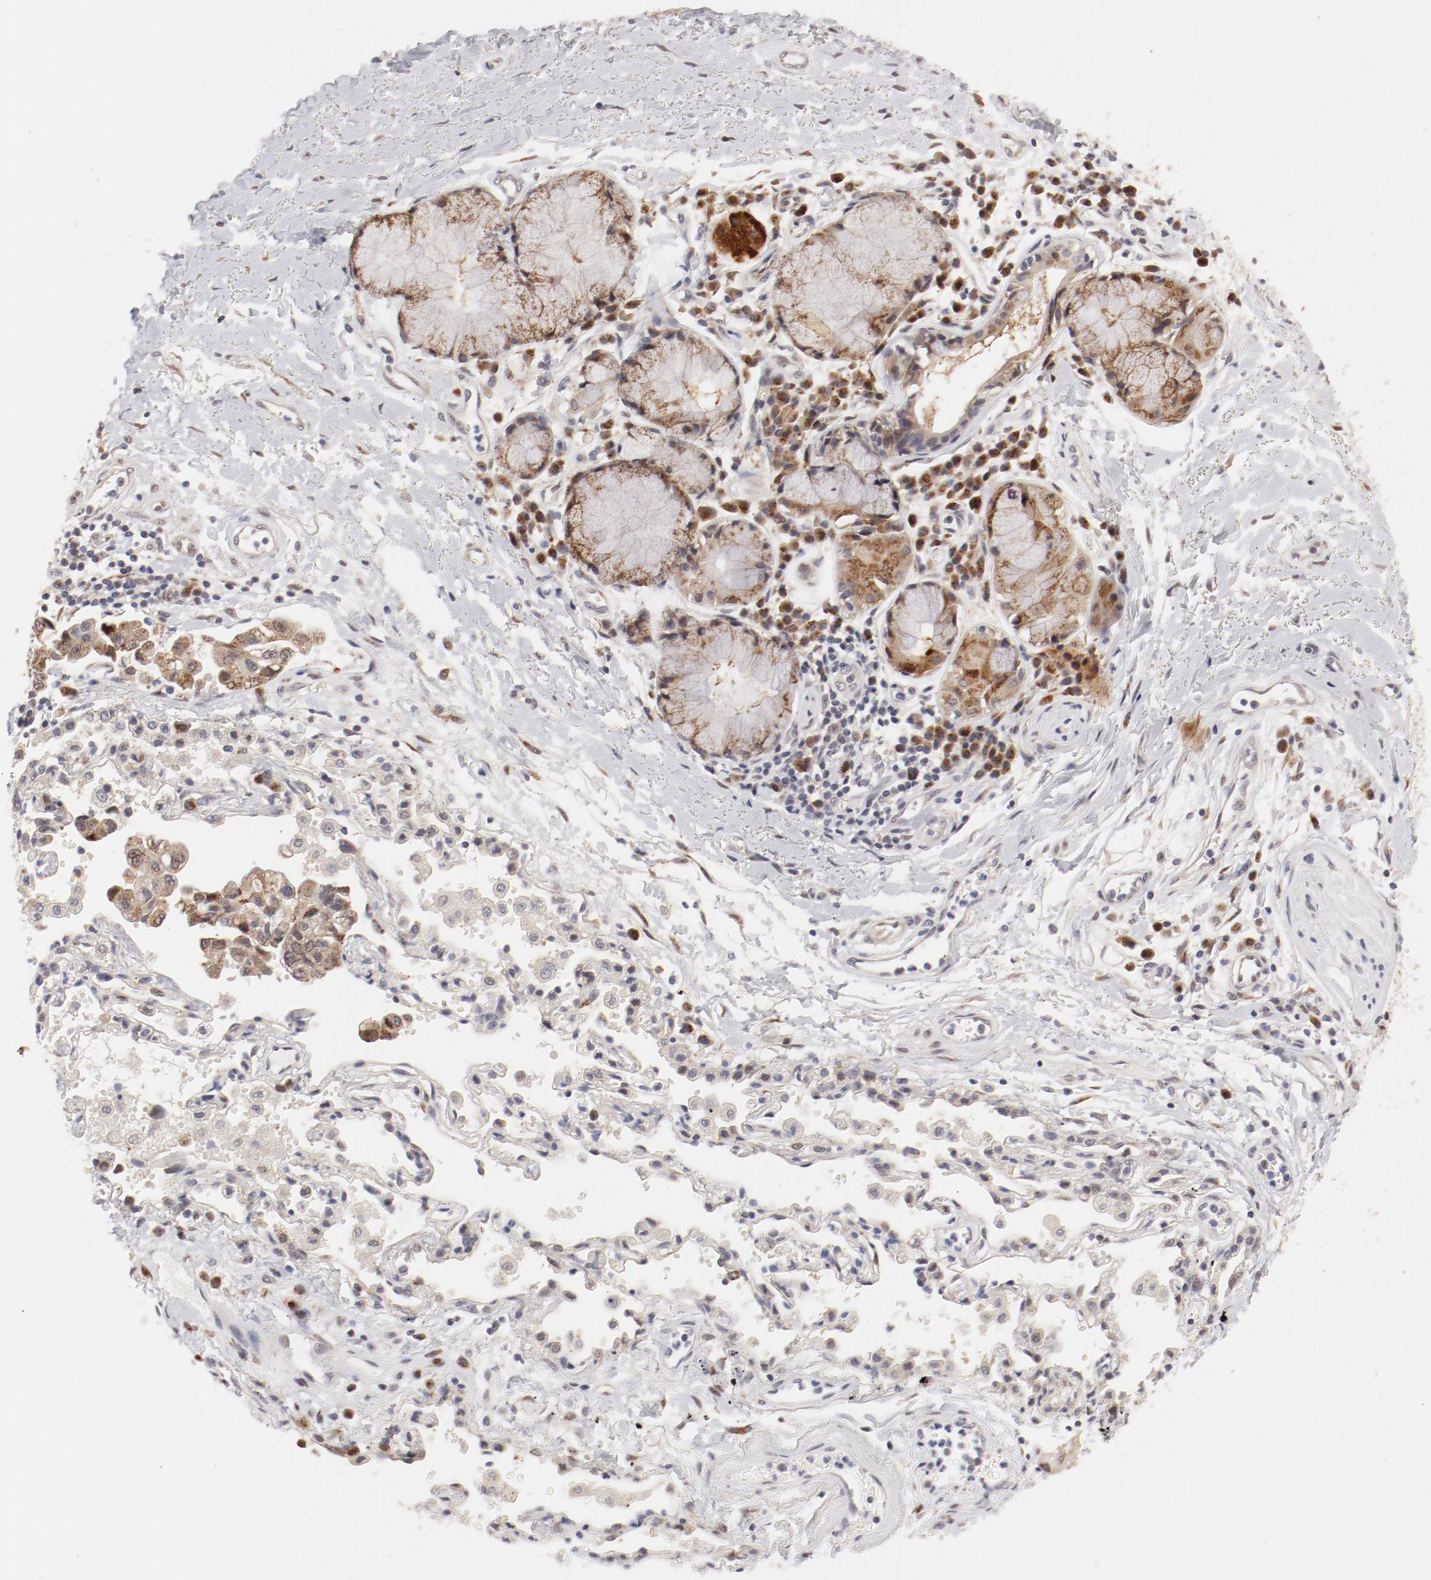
{"staining": {"intensity": "weak", "quantity": ">75%", "location": "cytoplasmic/membranous"}, "tissue": "adipose tissue", "cell_type": "Adipocytes", "image_type": "normal", "snomed": [{"axis": "morphology", "description": "Normal tissue, NOS"}, {"axis": "morphology", "description": "Adenocarcinoma, NOS"}, {"axis": "topography", "description": "Cartilage tissue"}, {"axis": "topography", "description": "Bronchus"}, {"axis": "topography", "description": "Lung"}], "caption": "Weak cytoplasmic/membranous expression is appreciated in about >75% of adipocytes in normal adipose tissue. Immunohistochemistry stains the protein of interest in brown and the nuclei are stained blue.", "gene": "RPL12", "patient": {"sex": "female", "age": 67}}